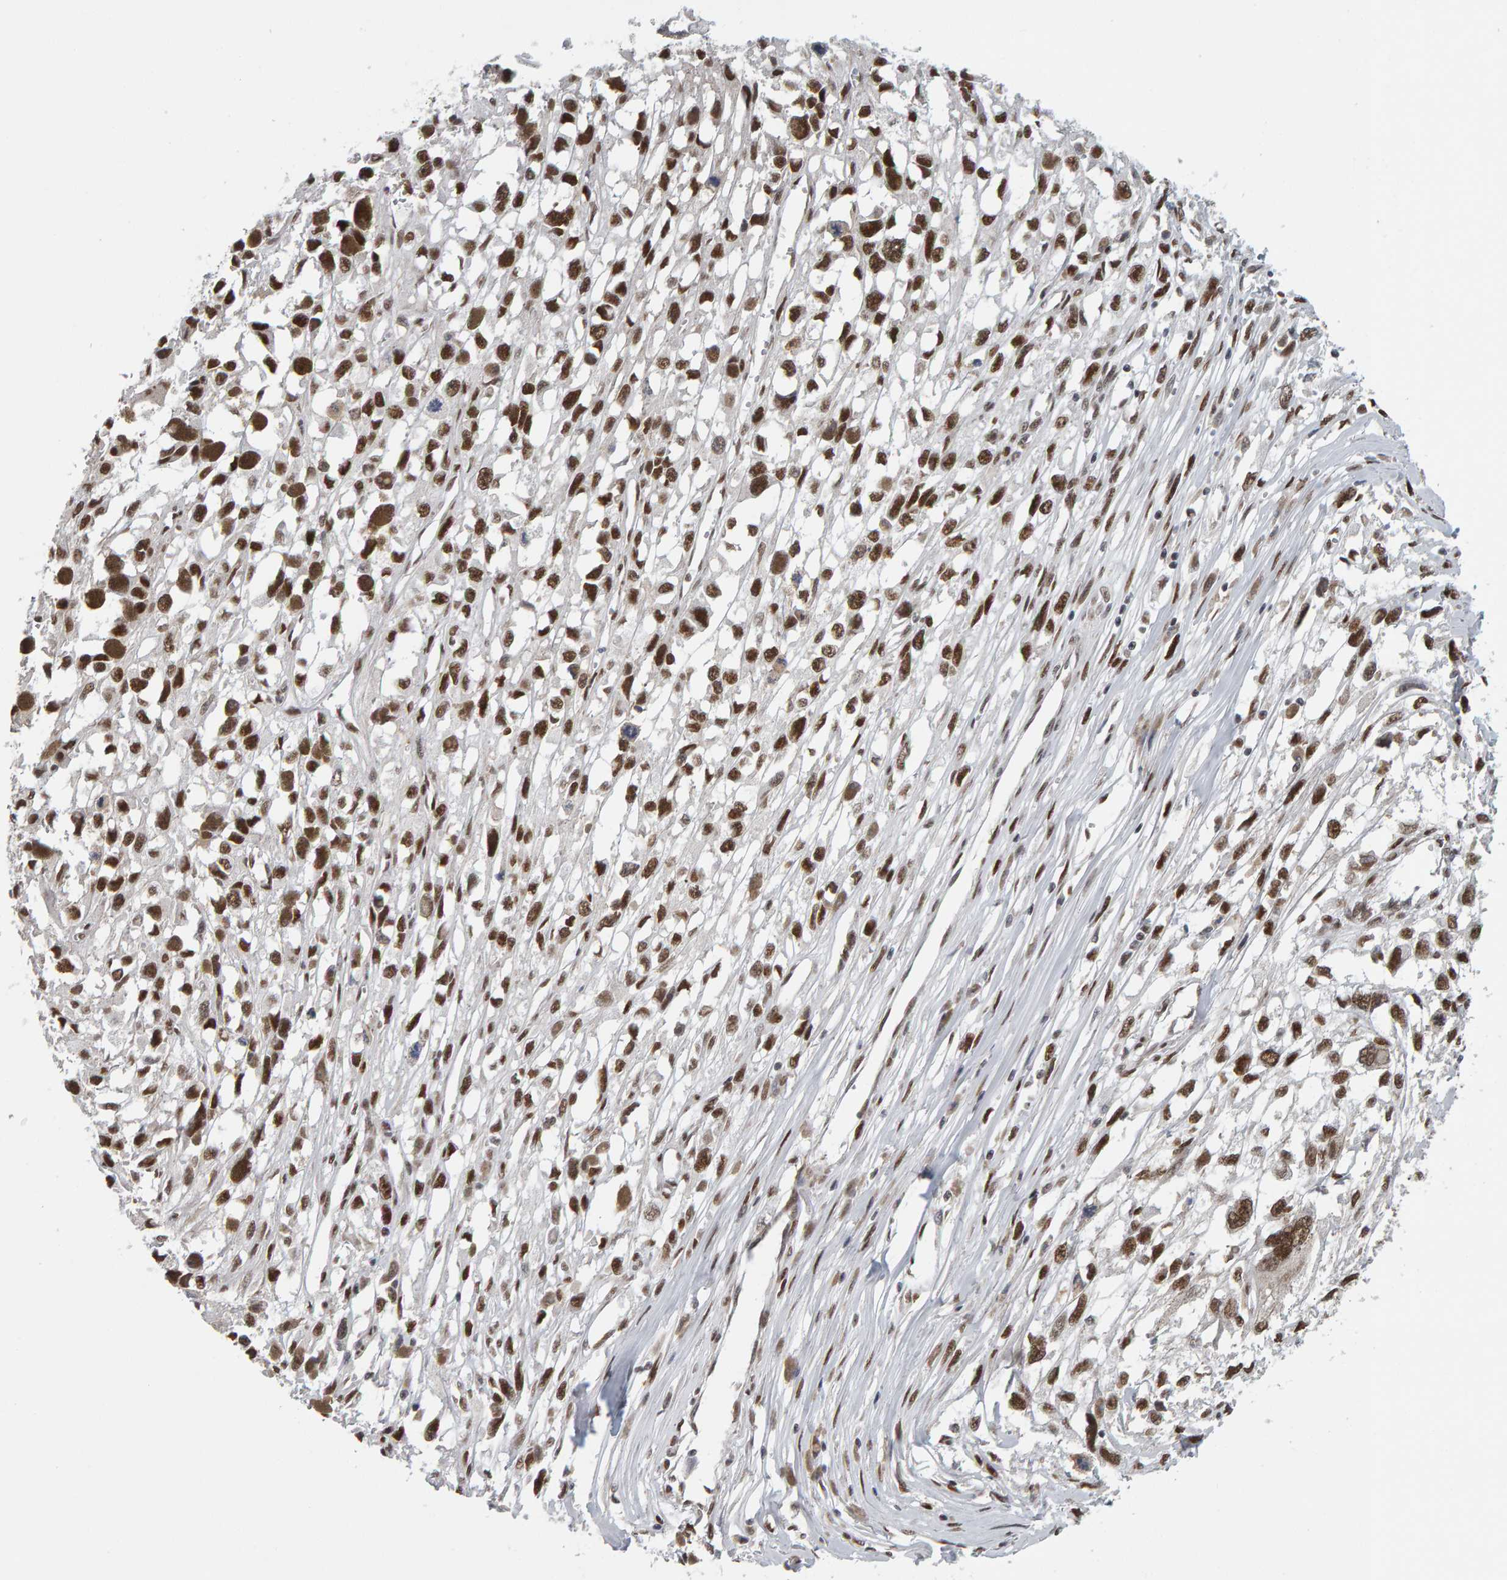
{"staining": {"intensity": "strong", "quantity": ">75%", "location": "cytoplasmic/membranous,nuclear"}, "tissue": "melanoma", "cell_type": "Tumor cells", "image_type": "cancer", "snomed": [{"axis": "morphology", "description": "Malignant melanoma, Metastatic site"}, {"axis": "topography", "description": "Lymph node"}], "caption": "Protein staining by immunohistochemistry (IHC) demonstrates strong cytoplasmic/membranous and nuclear staining in about >75% of tumor cells in melanoma. Nuclei are stained in blue.", "gene": "ATF7IP", "patient": {"sex": "male", "age": 59}}